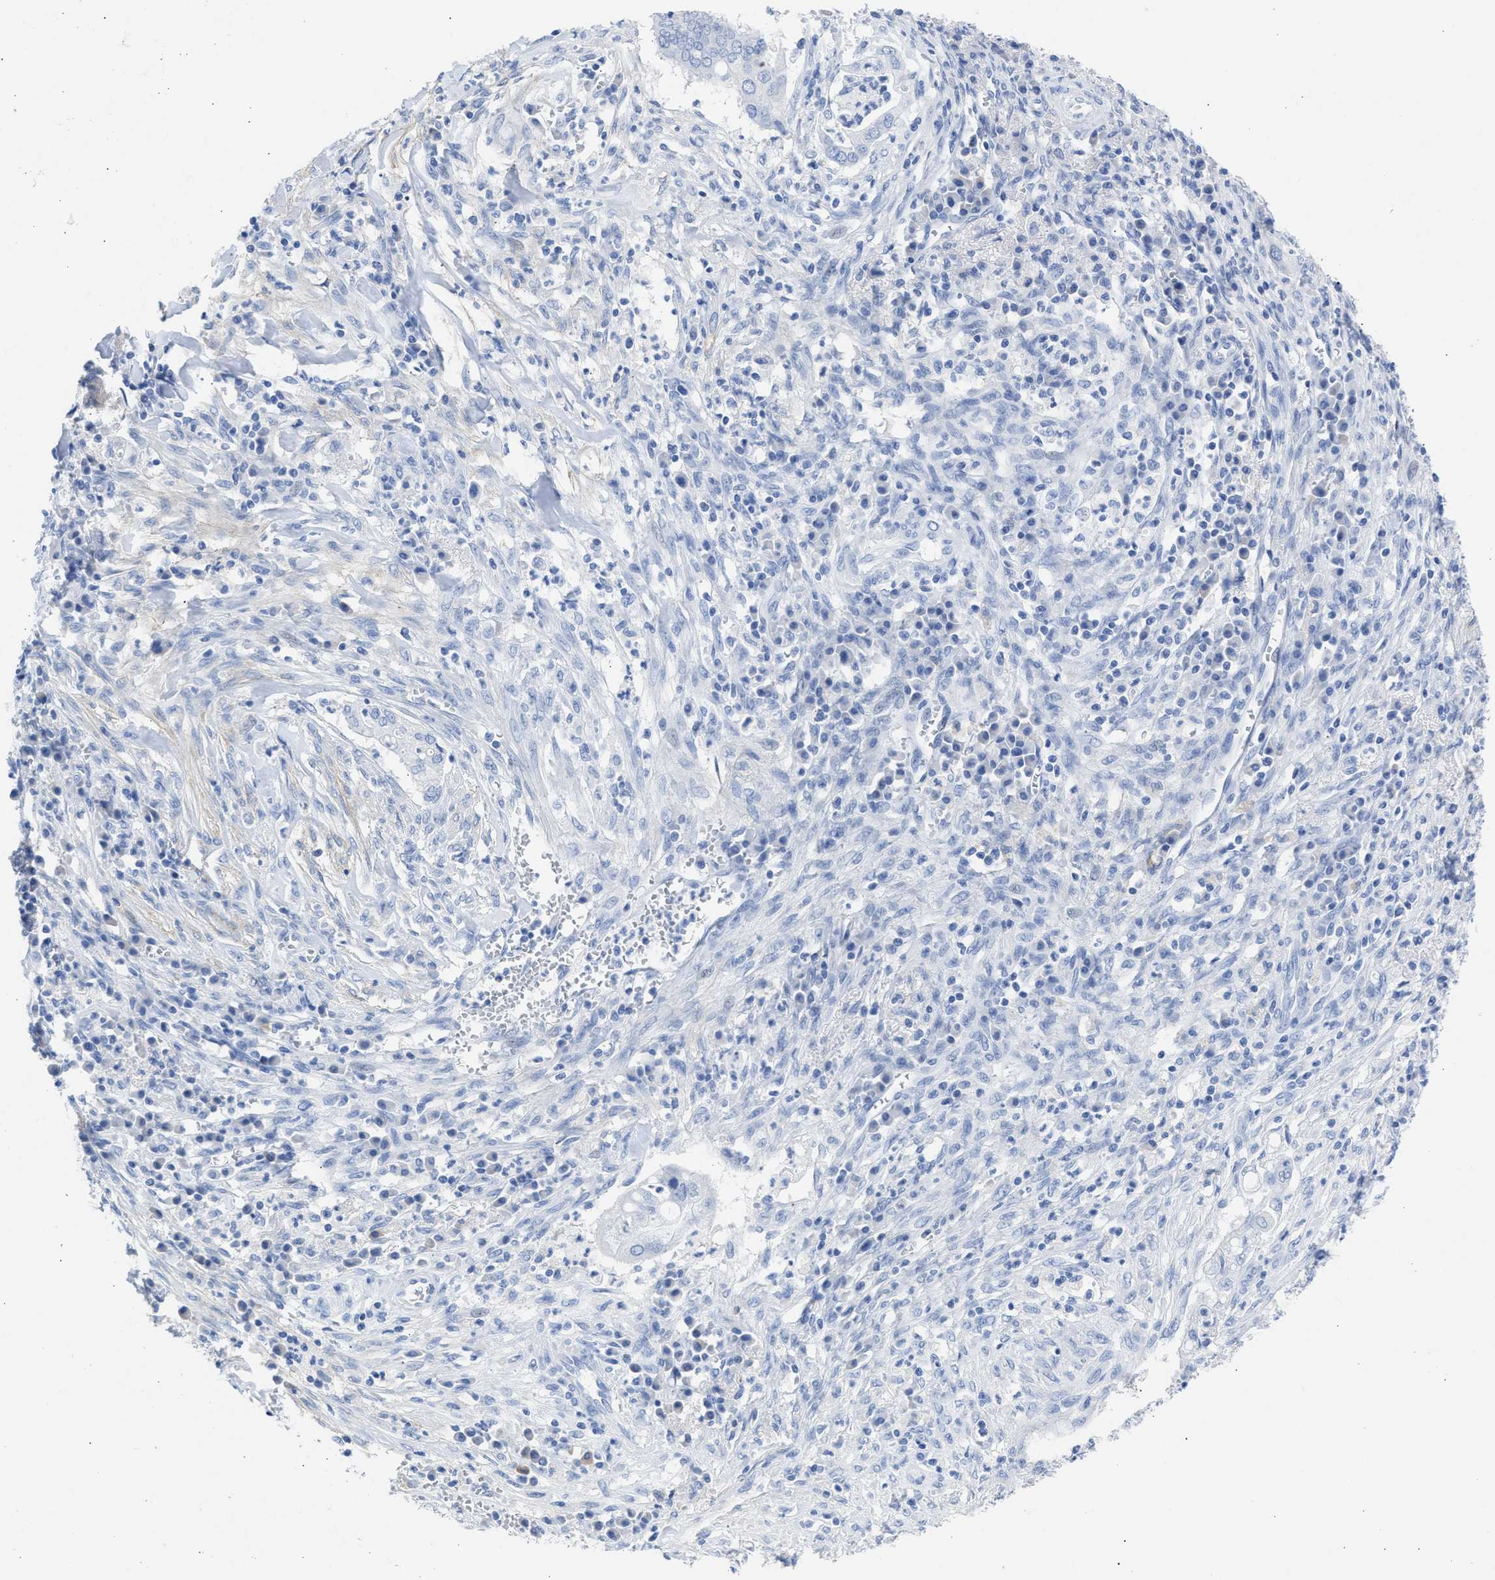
{"staining": {"intensity": "negative", "quantity": "none", "location": "none"}, "tissue": "cervical cancer", "cell_type": "Tumor cells", "image_type": "cancer", "snomed": [{"axis": "morphology", "description": "Adenocarcinoma, NOS"}, {"axis": "topography", "description": "Cervix"}], "caption": "Photomicrograph shows no protein positivity in tumor cells of cervical adenocarcinoma tissue. Brightfield microscopy of immunohistochemistry (IHC) stained with DAB (brown) and hematoxylin (blue), captured at high magnification.", "gene": "NCAM1", "patient": {"sex": "female", "age": 44}}